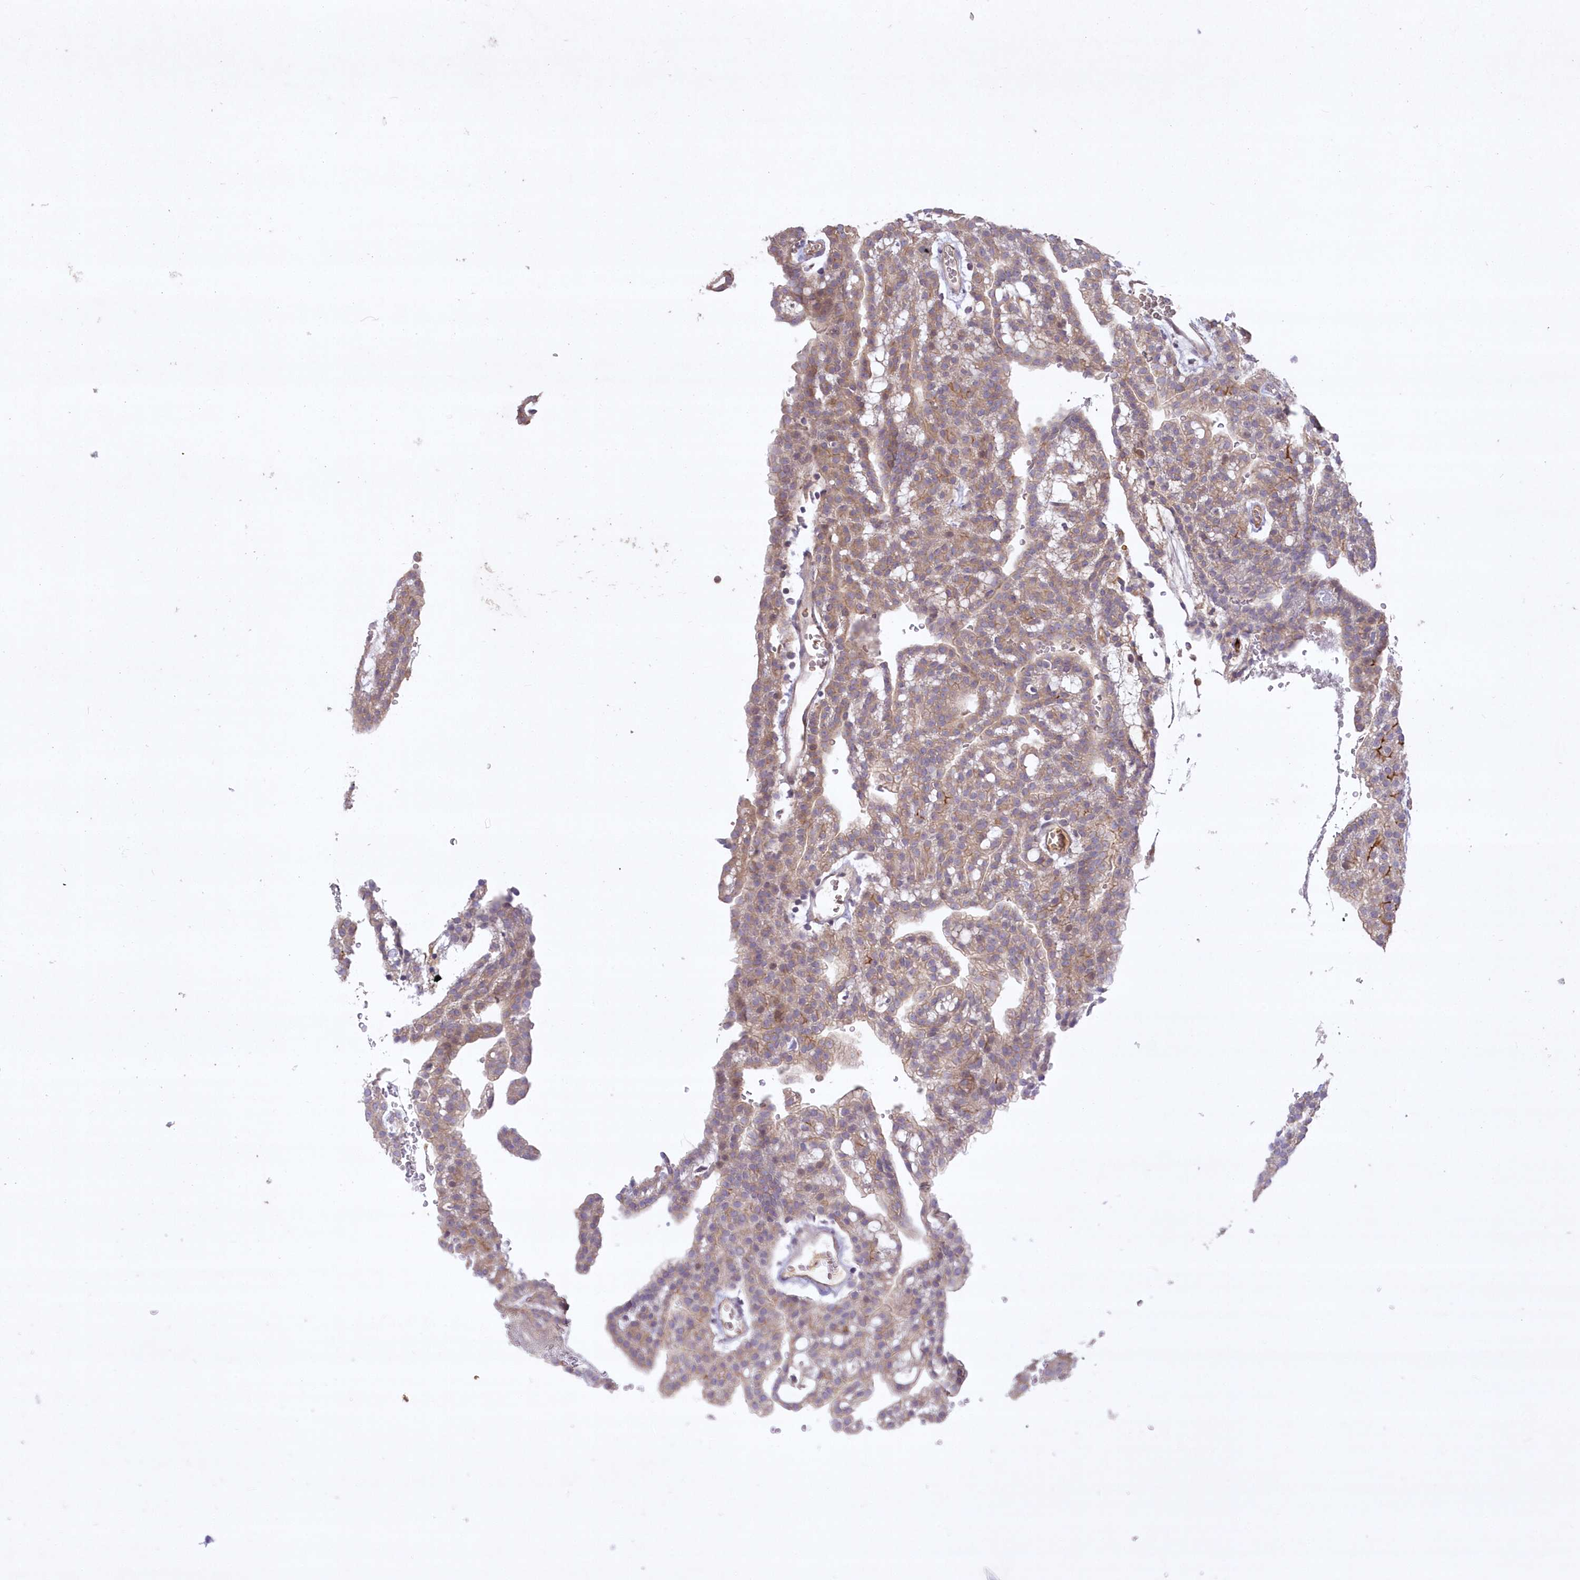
{"staining": {"intensity": "weak", "quantity": ">75%", "location": "cytoplasmic/membranous"}, "tissue": "renal cancer", "cell_type": "Tumor cells", "image_type": "cancer", "snomed": [{"axis": "morphology", "description": "Adenocarcinoma, NOS"}, {"axis": "topography", "description": "Kidney"}], "caption": "Protein staining of renal cancer (adenocarcinoma) tissue shows weak cytoplasmic/membranous positivity in approximately >75% of tumor cells. Immunohistochemistry (ihc) stains the protein of interest in brown and the nuclei are stained blue.", "gene": "WBP1L", "patient": {"sex": "male", "age": 63}}